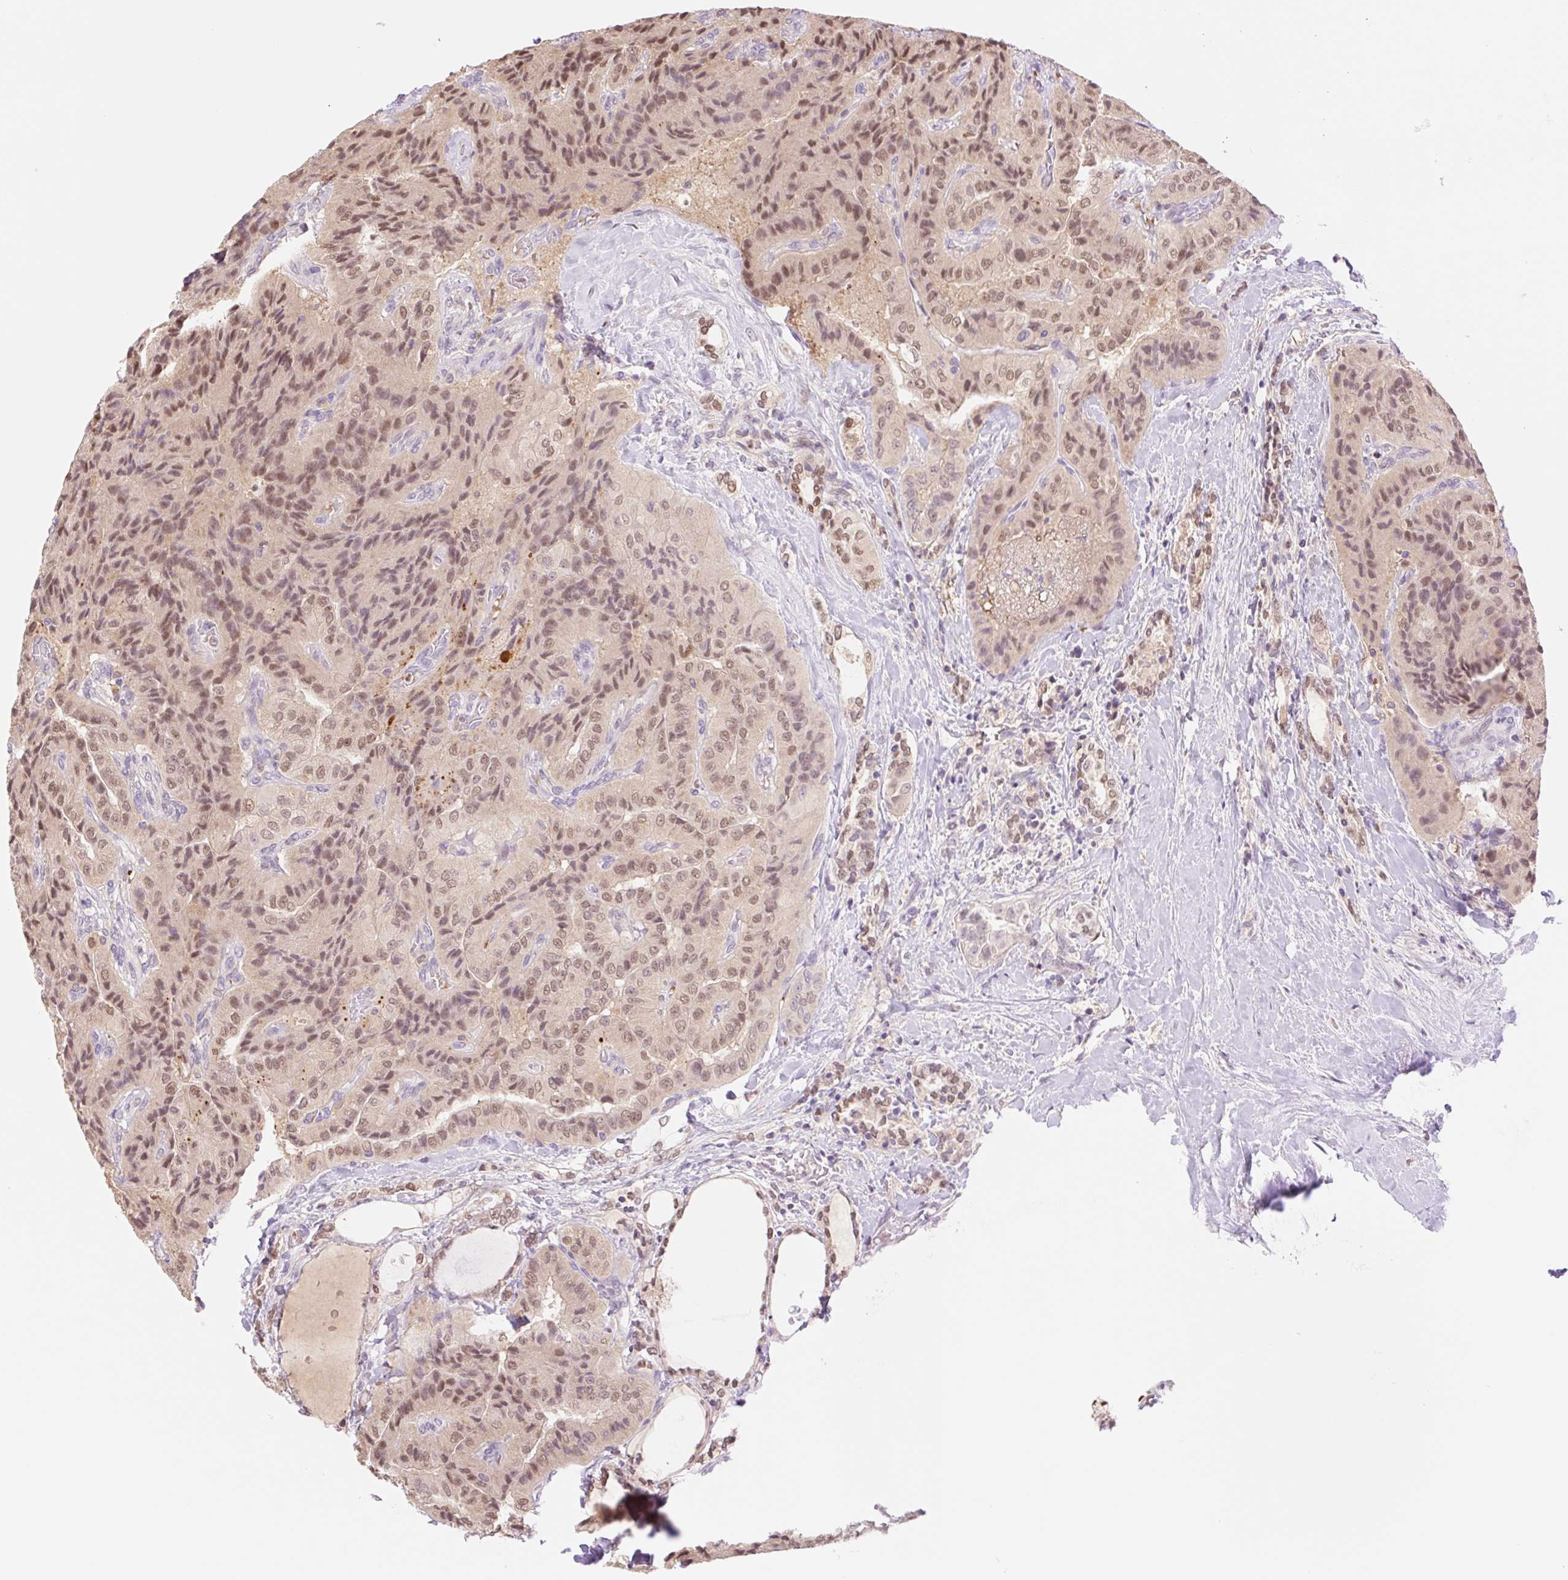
{"staining": {"intensity": "moderate", "quantity": ">75%", "location": "nuclear"}, "tissue": "thyroid cancer", "cell_type": "Tumor cells", "image_type": "cancer", "snomed": [{"axis": "morphology", "description": "Normal tissue, NOS"}, {"axis": "morphology", "description": "Papillary adenocarcinoma, NOS"}, {"axis": "topography", "description": "Thyroid gland"}], "caption": "This photomicrograph displays papillary adenocarcinoma (thyroid) stained with immunohistochemistry (IHC) to label a protein in brown. The nuclear of tumor cells show moderate positivity for the protein. Nuclei are counter-stained blue.", "gene": "HEBP1", "patient": {"sex": "female", "age": 59}}